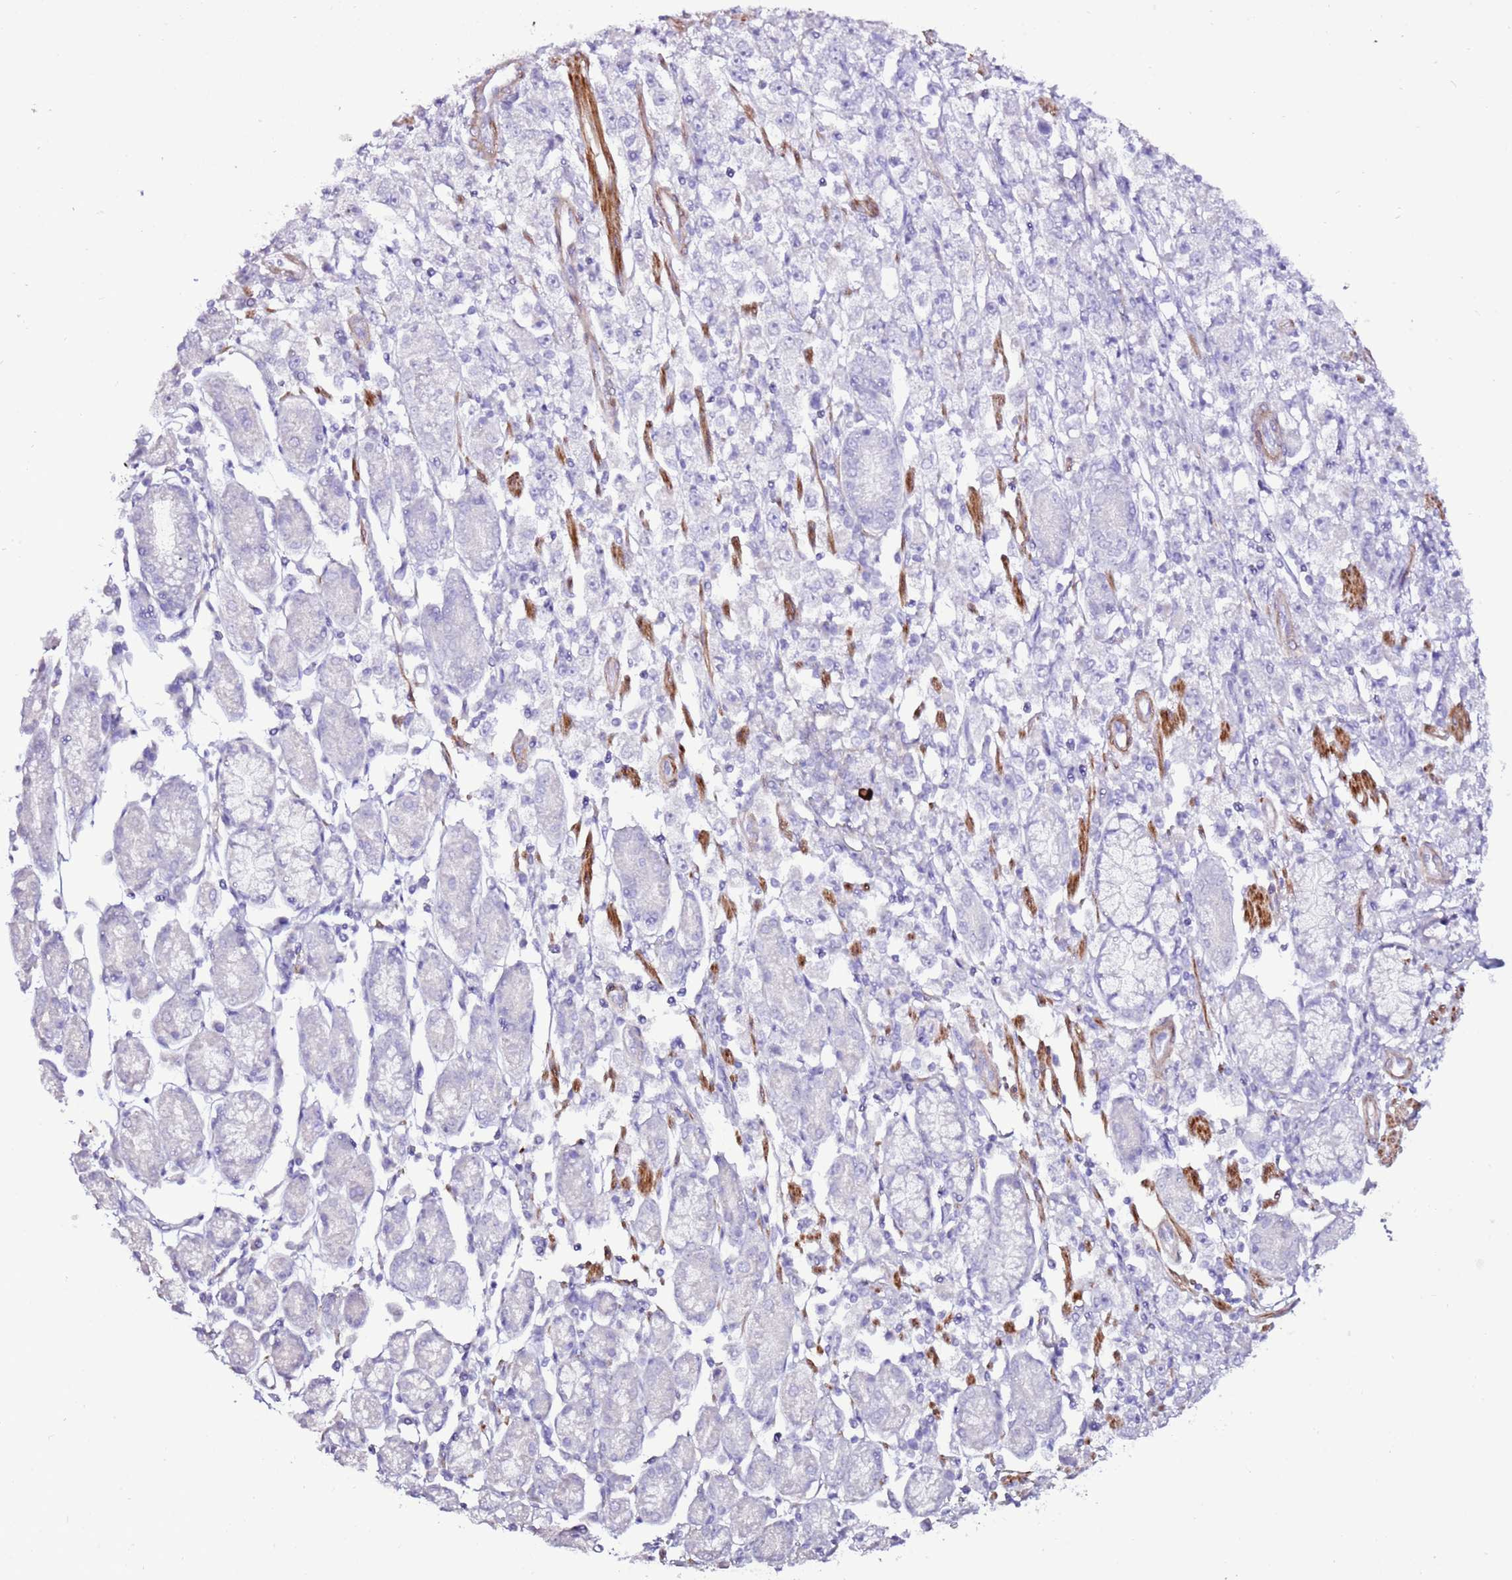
{"staining": {"intensity": "negative", "quantity": "none", "location": "none"}, "tissue": "stomach cancer", "cell_type": "Tumor cells", "image_type": "cancer", "snomed": [{"axis": "morphology", "description": "Adenocarcinoma, NOS"}, {"axis": "topography", "description": "Stomach"}], "caption": "This is a histopathology image of immunohistochemistry staining of stomach cancer (adenocarcinoma), which shows no staining in tumor cells. Nuclei are stained in blue.", "gene": "ART5", "patient": {"sex": "female", "age": 59}}